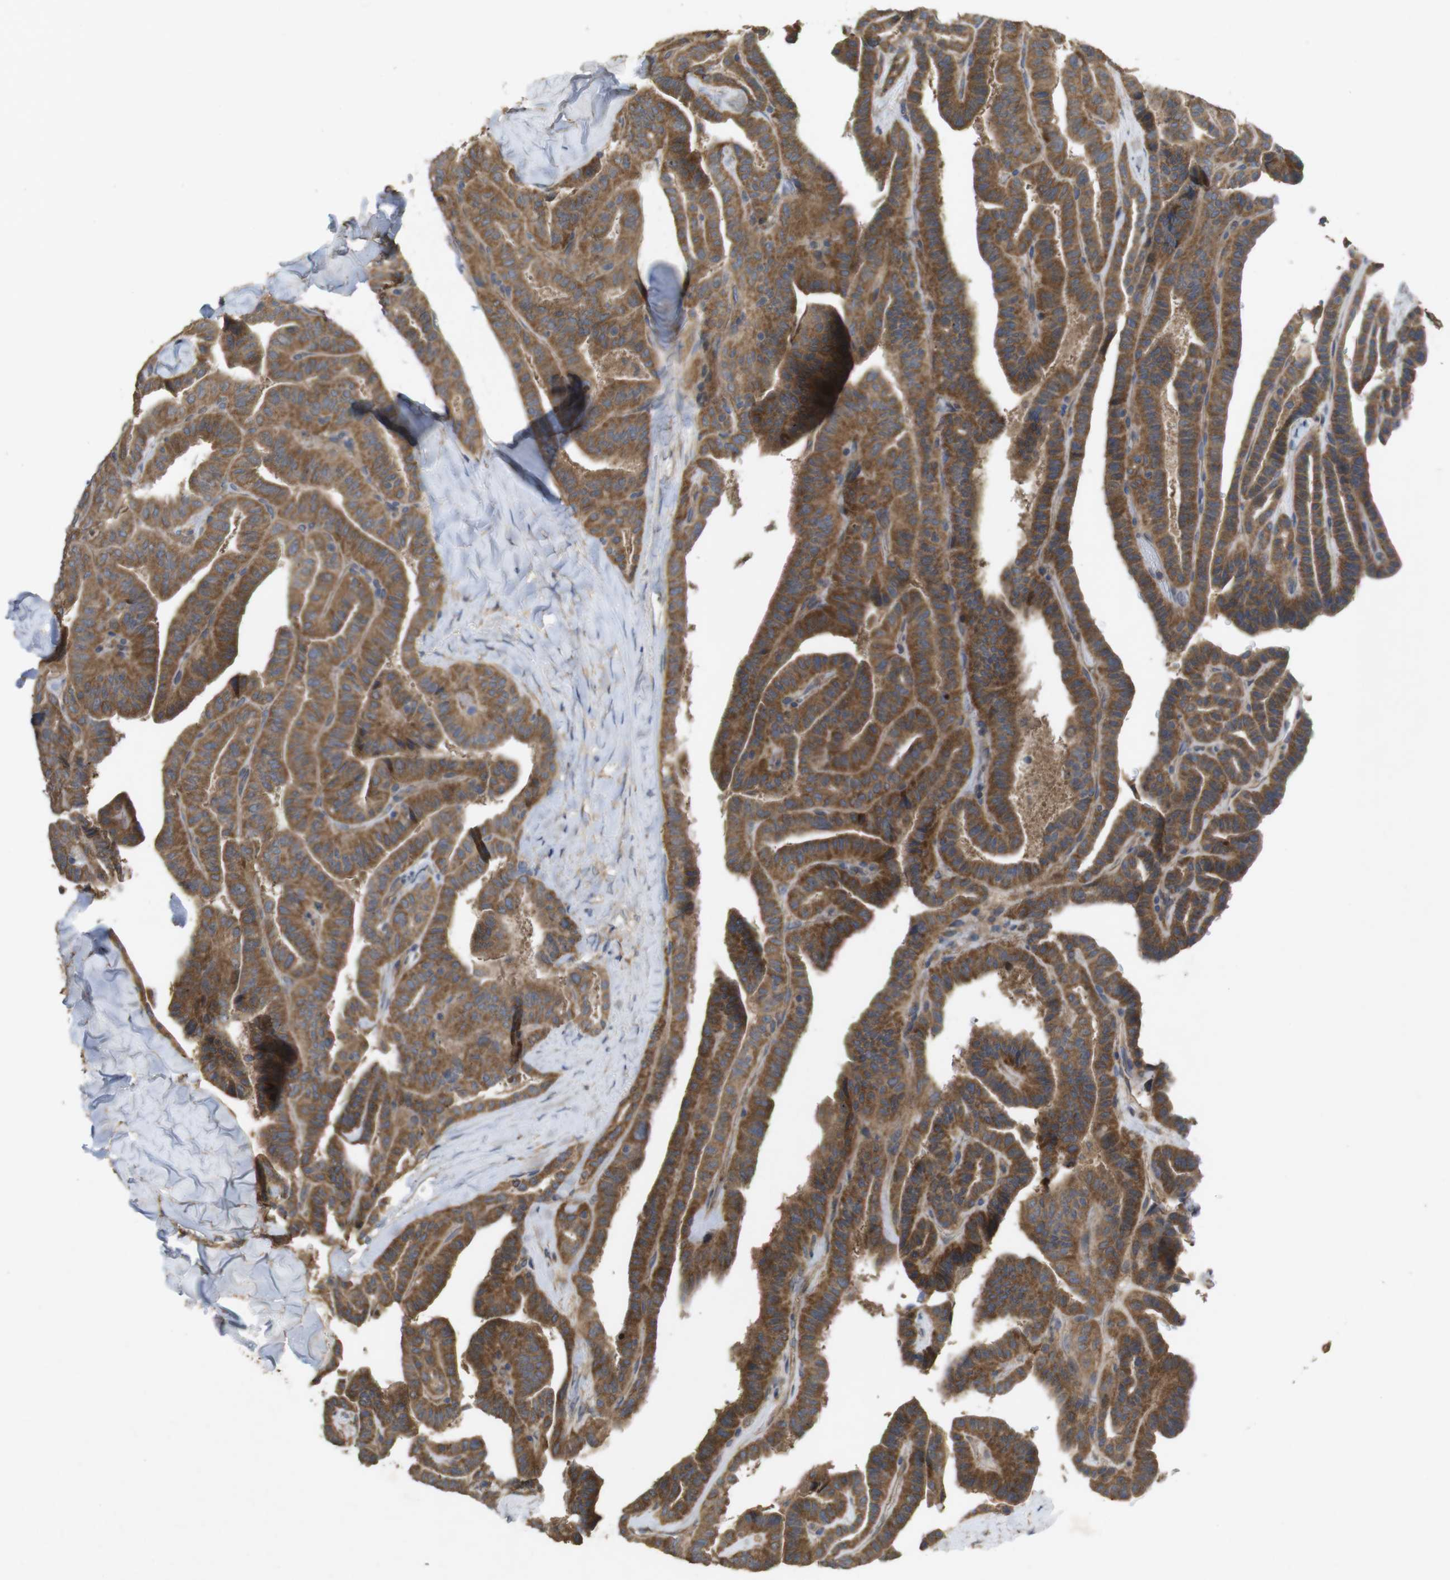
{"staining": {"intensity": "strong", "quantity": ">75%", "location": "cytoplasmic/membranous"}, "tissue": "thyroid cancer", "cell_type": "Tumor cells", "image_type": "cancer", "snomed": [{"axis": "morphology", "description": "Papillary adenocarcinoma, NOS"}, {"axis": "topography", "description": "Thyroid gland"}], "caption": "Immunohistochemical staining of papillary adenocarcinoma (thyroid) exhibits strong cytoplasmic/membranous protein staining in about >75% of tumor cells. (Stains: DAB (3,3'-diaminobenzidine) in brown, nuclei in blue, Microscopy: brightfield microscopy at high magnification).", "gene": "KCNS3", "patient": {"sex": "male", "age": 77}}